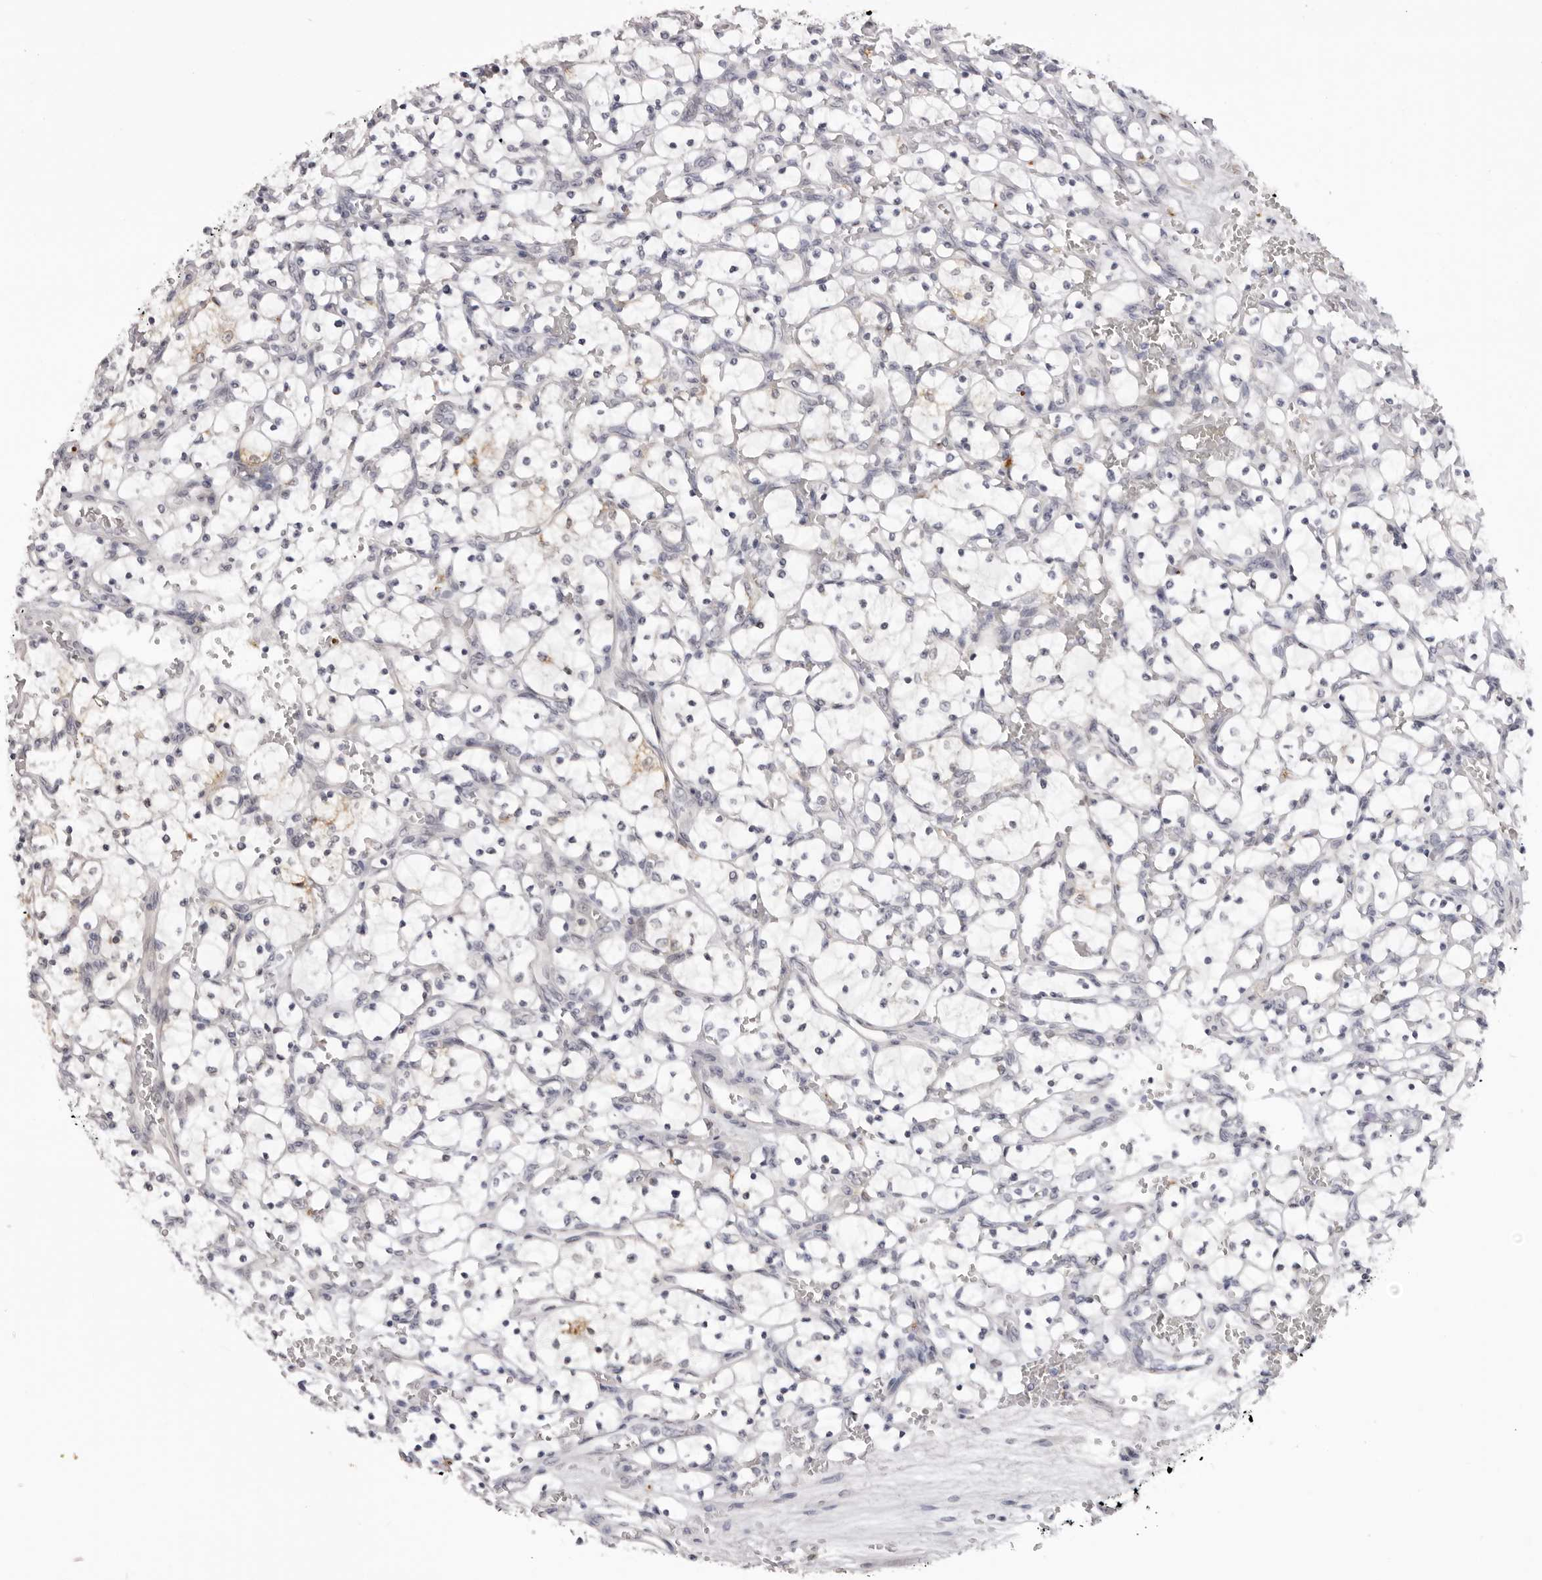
{"staining": {"intensity": "negative", "quantity": "none", "location": "none"}, "tissue": "renal cancer", "cell_type": "Tumor cells", "image_type": "cancer", "snomed": [{"axis": "morphology", "description": "Adenocarcinoma, NOS"}, {"axis": "topography", "description": "Kidney"}], "caption": "An immunohistochemistry (IHC) histopathology image of renal cancer (adenocarcinoma) is shown. There is no staining in tumor cells of renal cancer (adenocarcinoma). (DAB (3,3'-diaminobenzidine) IHC visualized using brightfield microscopy, high magnification).", "gene": "SUGCT", "patient": {"sex": "female", "age": 69}}